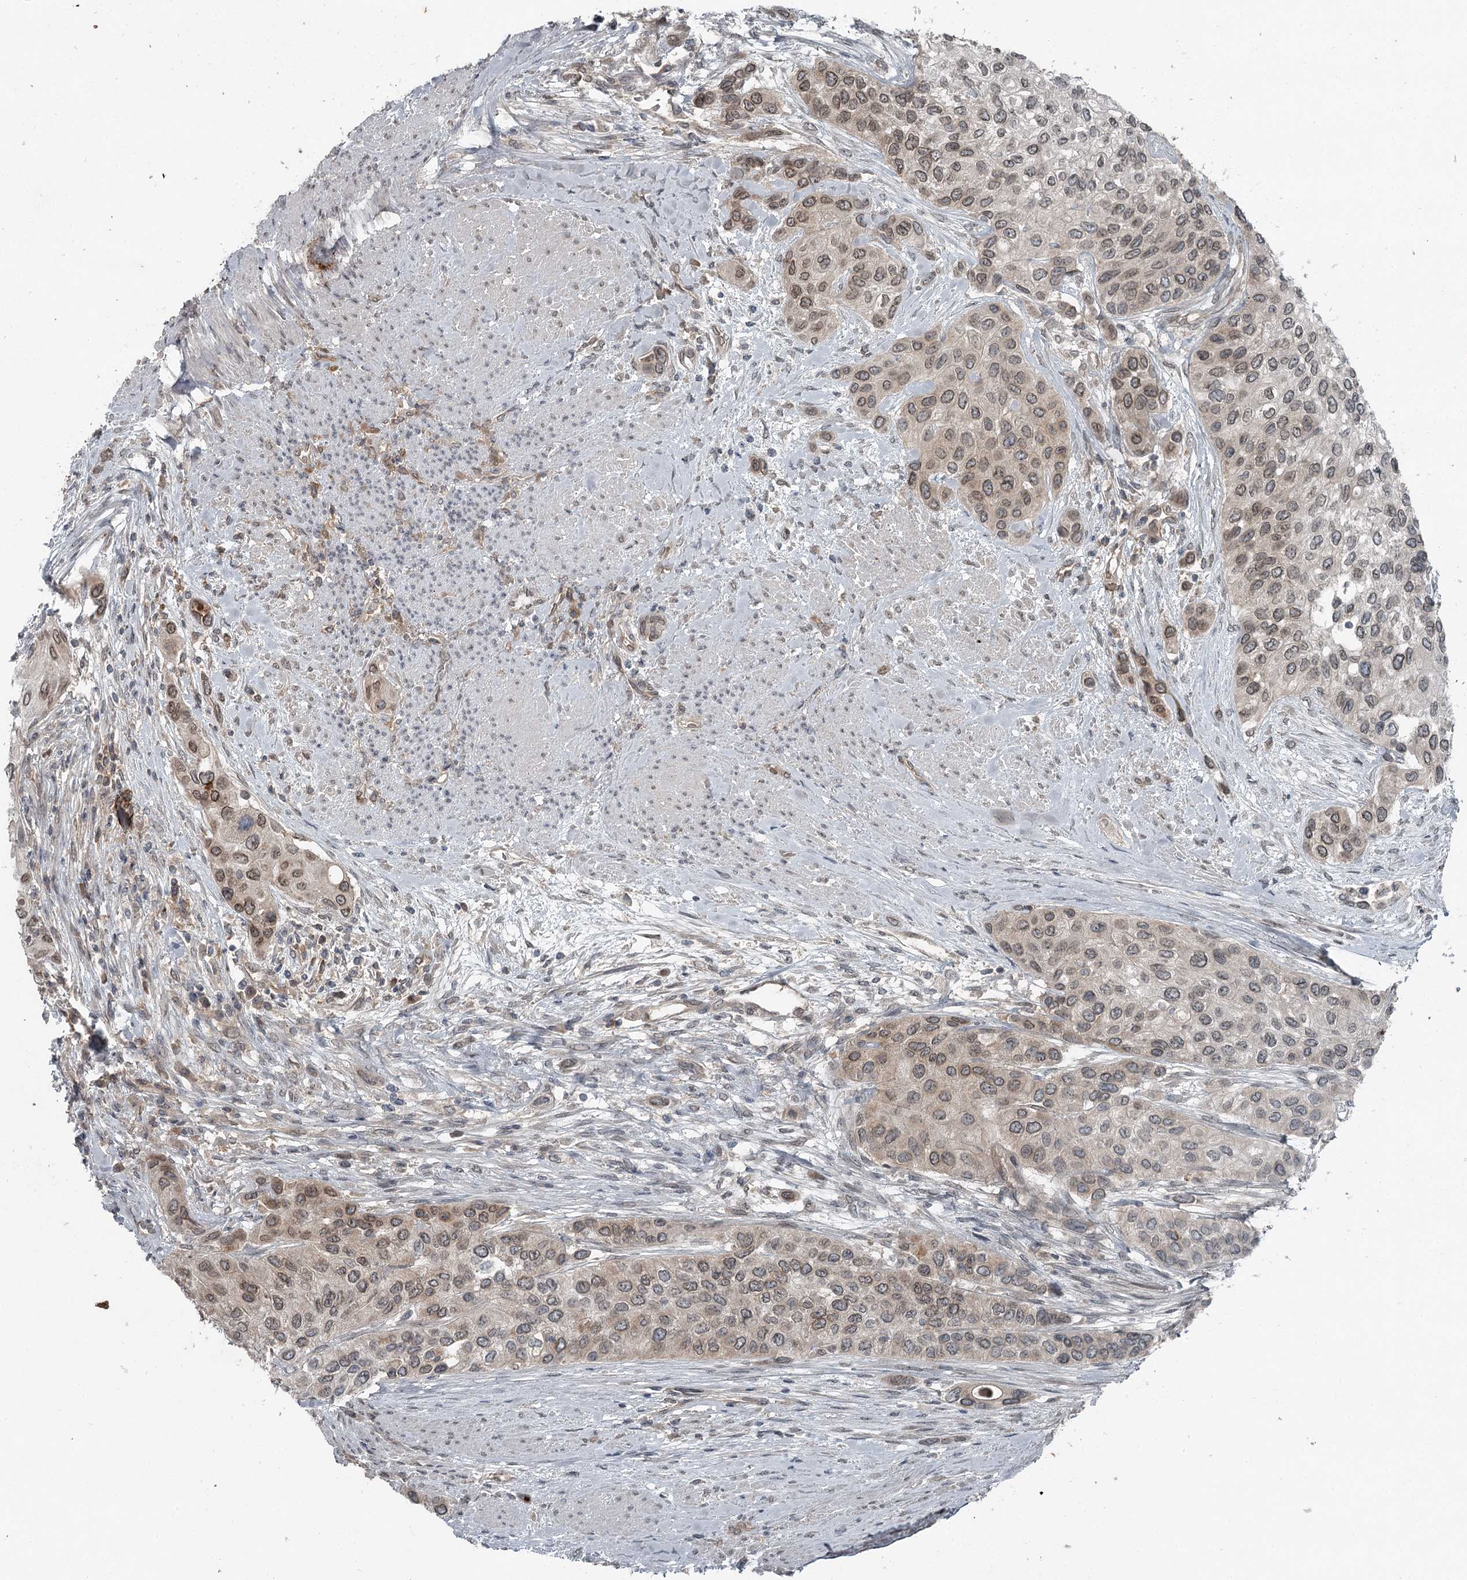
{"staining": {"intensity": "weak", "quantity": ">75%", "location": "cytoplasmic/membranous,nuclear"}, "tissue": "urothelial cancer", "cell_type": "Tumor cells", "image_type": "cancer", "snomed": [{"axis": "morphology", "description": "Normal tissue, NOS"}, {"axis": "morphology", "description": "Urothelial carcinoma, High grade"}, {"axis": "topography", "description": "Vascular tissue"}, {"axis": "topography", "description": "Urinary bladder"}], "caption": "Protein expression analysis of high-grade urothelial carcinoma shows weak cytoplasmic/membranous and nuclear expression in about >75% of tumor cells.", "gene": "SLC39A8", "patient": {"sex": "female", "age": 56}}